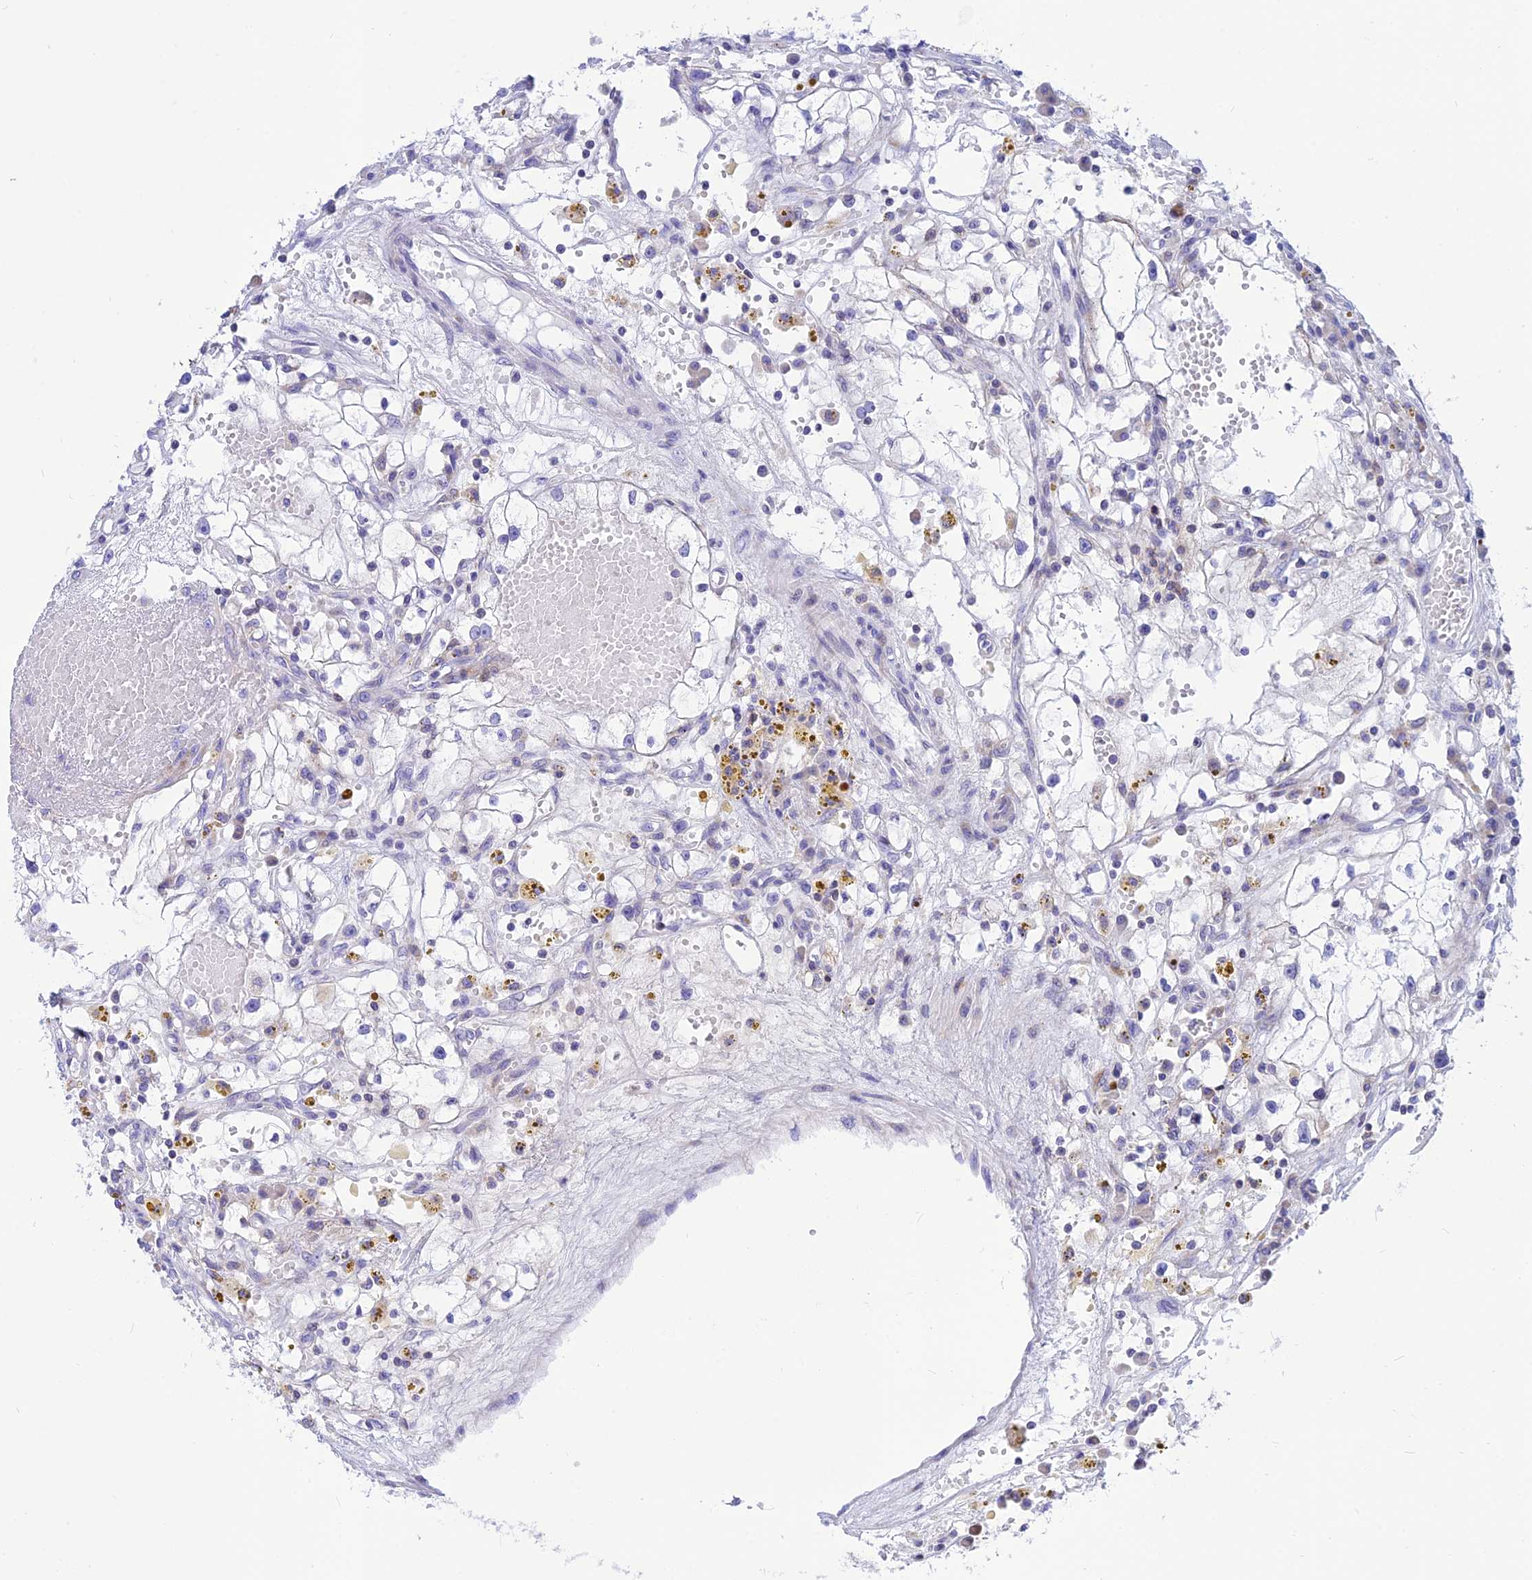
{"staining": {"intensity": "negative", "quantity": "none", "location": "none"}, "tissue": "renal cancer", "cell_type": "Tumor cells", "image_type": "cancer", "snomed": [{"axis": "morphology", "description": "Adenocarcinoma, NOS"}, {"axis": "topography", "description": "Kidney"}], "caption": "Renal cancer was stained to show a protein in brown. There is no significant staining in tumor cells.", "gene": "CNOT6", "patient": {"sex": "male", "age": 56}}